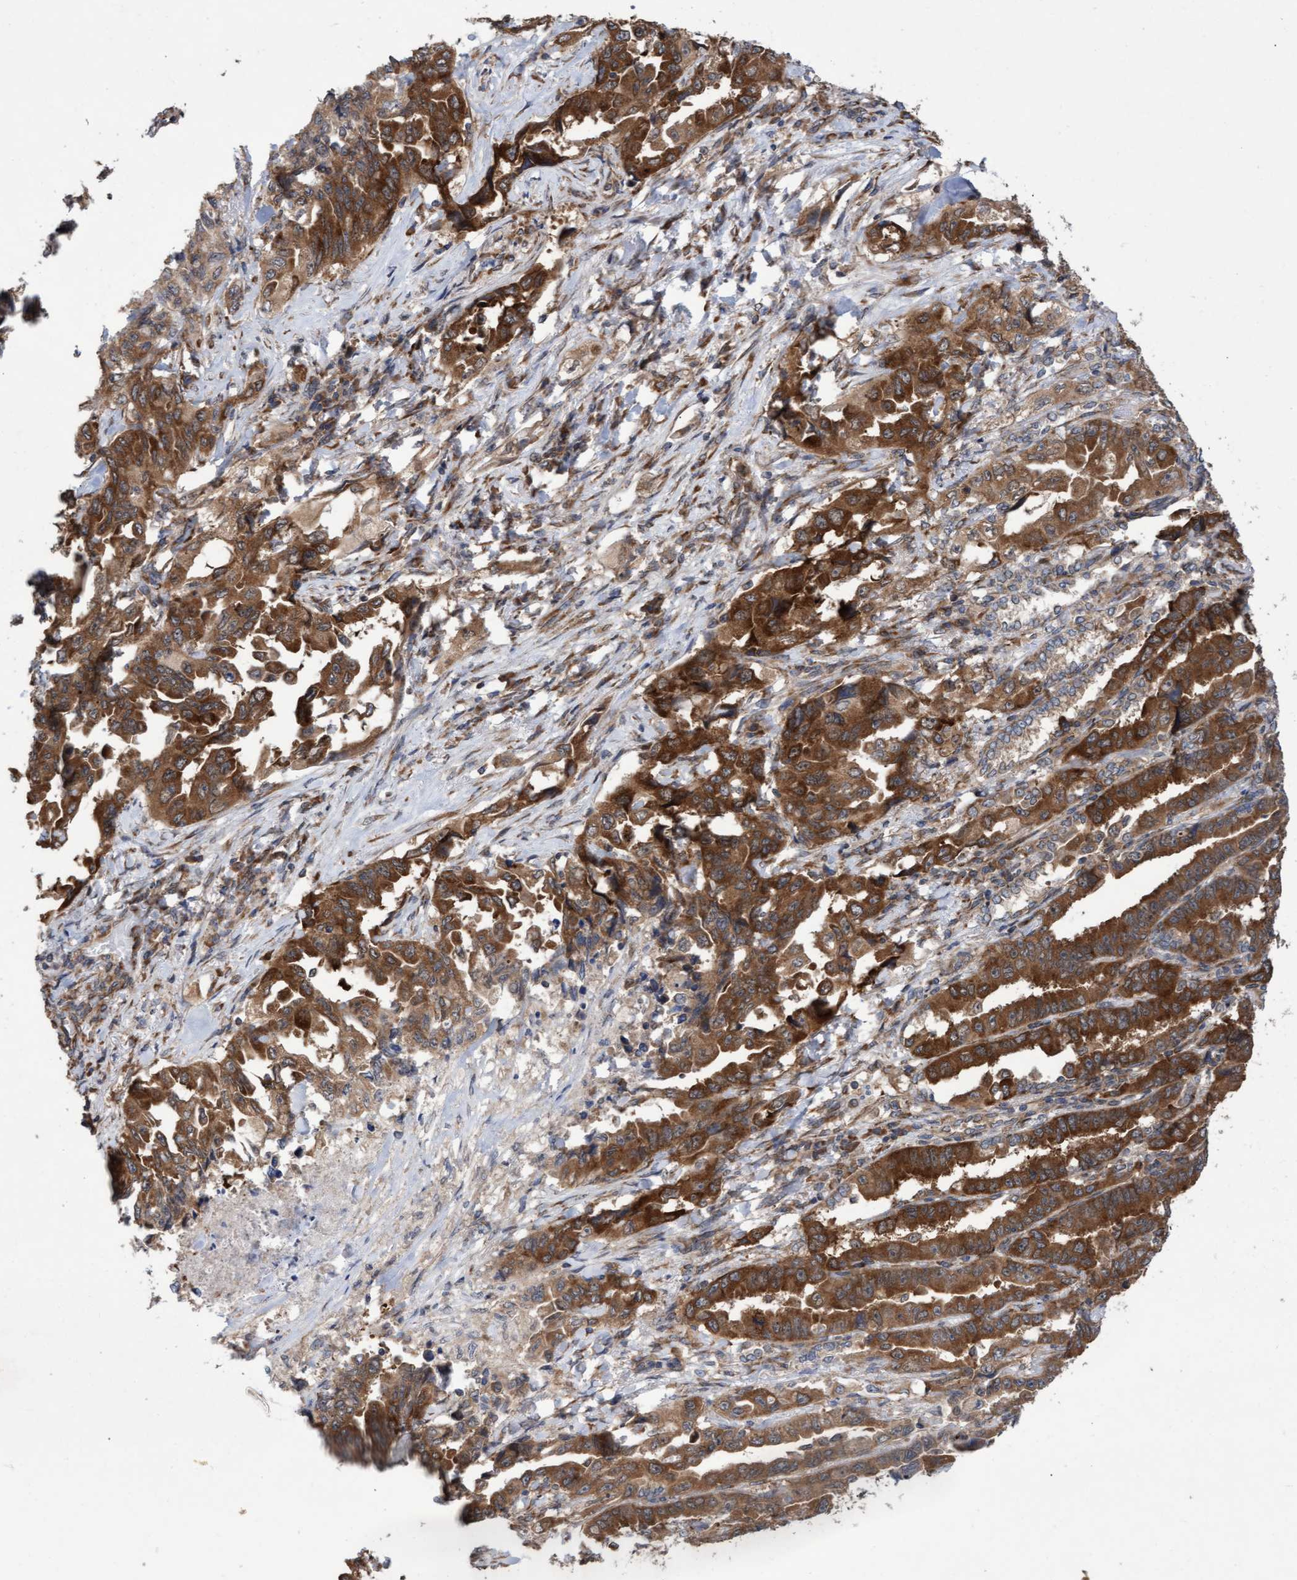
{"staining": {"intensity": "strong", "quantity": ">75%", "location": "cytoplasmic/membranous"}, "tissue": "lung cancer", "cell_type": "Tumor cells", "image_type": "cancer", "snomed": [{"axis": "morphology", "description": "Adenocarcinoma, NOS"}, {"axis": "topography", "description": "Lung"}], "caption": "Brown immunohistochemical staining in lung cancer (adenocarcinoma) exhibits strong cytoplasmic/membranous staining in about >75% of tumor cells. The staining is performed using DAB brown chromogen to label protein expression. The nuclei are counter-stained blue using hematoxylin.", "gene": "ABCF2", "patient": {"sex": "female", "age": 51}}